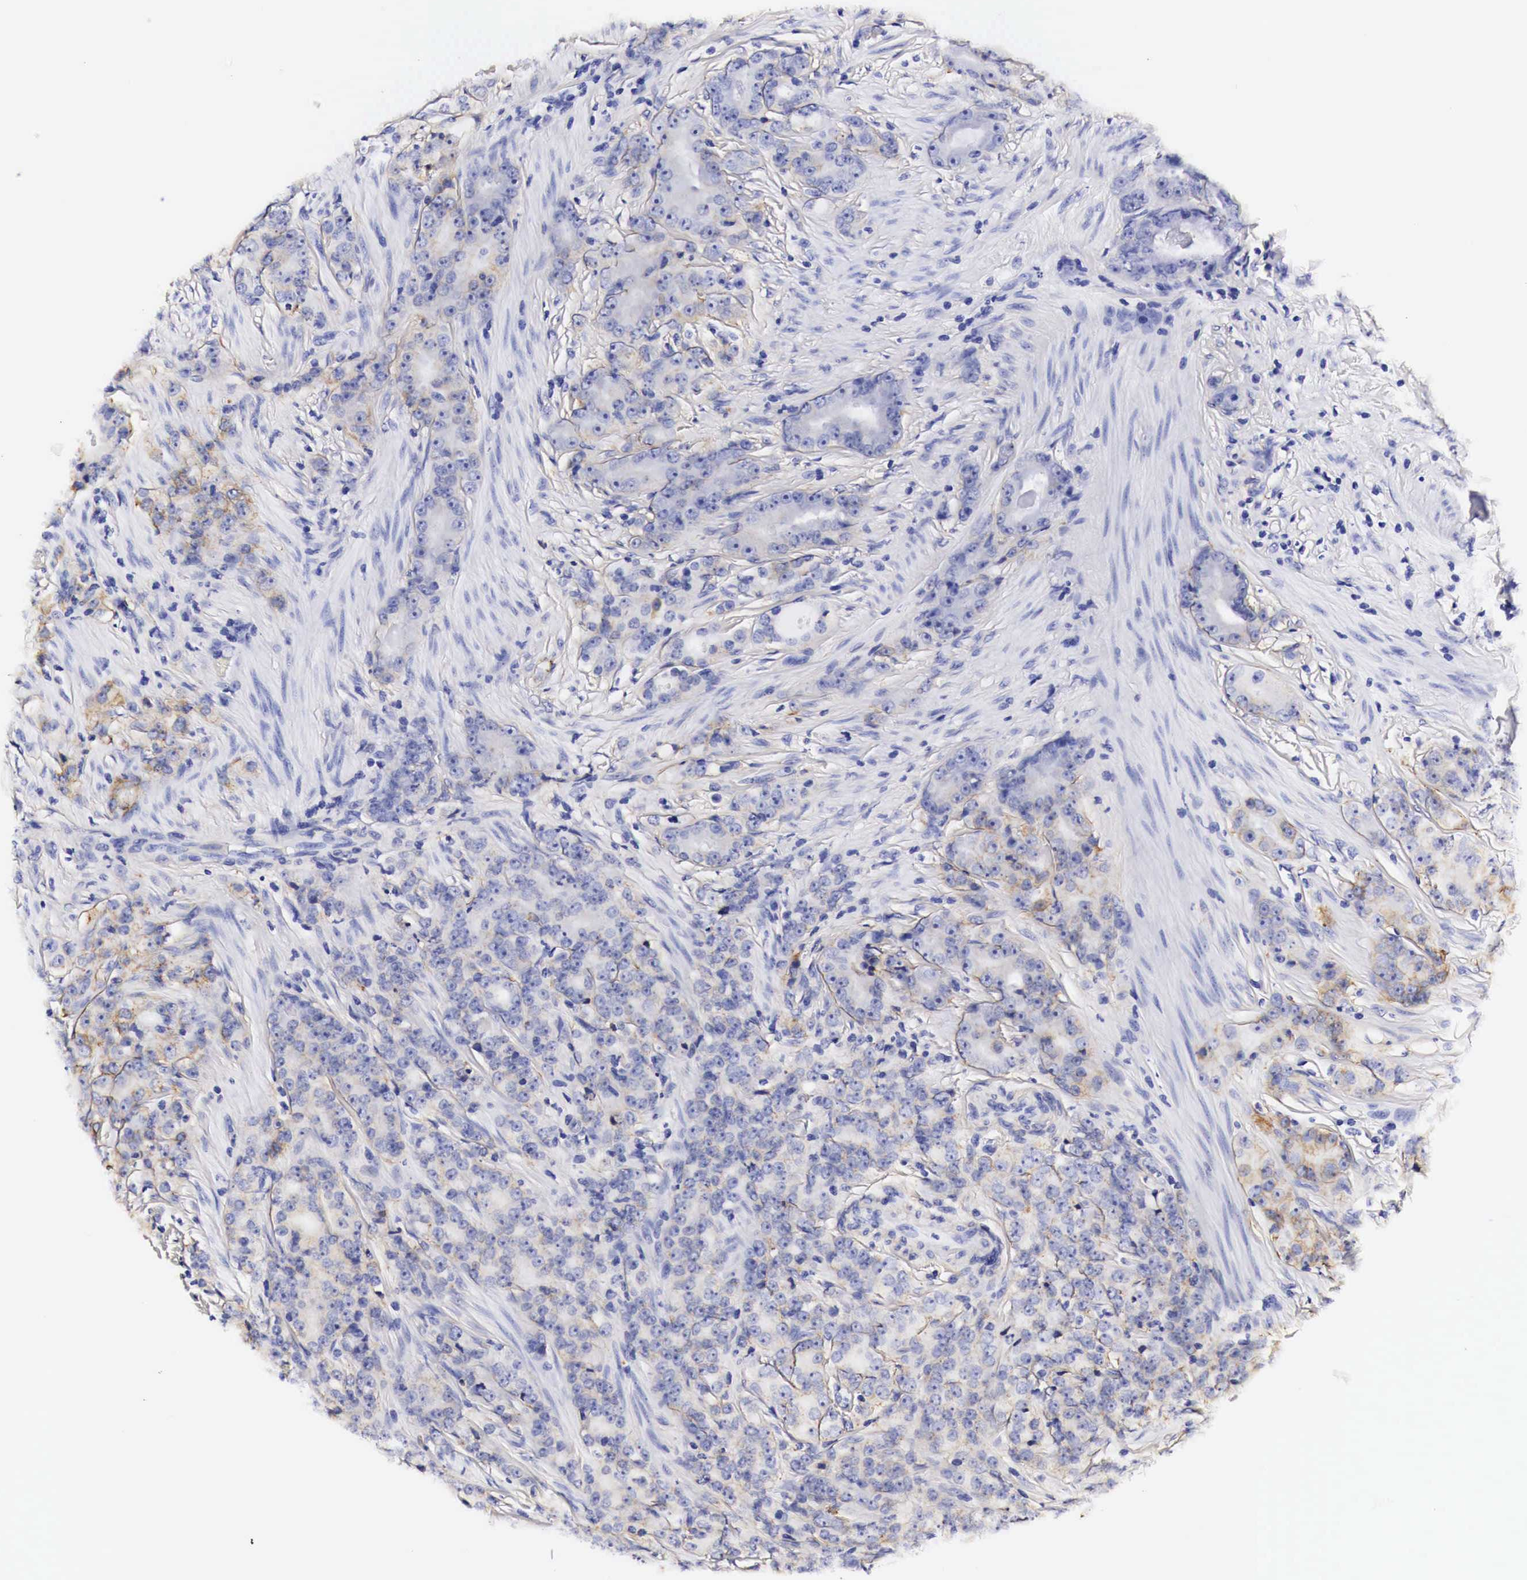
{"staining": {"intensity": "weak", "quantity": "<25%", "location": "cytoplasmic/membranous"}, "tissue": "prostate cancer", "cell_type": "Tumor cells", "image_type": "cancer", "snomed": [{"axis": "morphology", "description": "Adenocarcinoma, Medium grade"}, {"axis": "topography", "description": "Prostate"}], "caption": "High magnification brightfield microscopy of prostate cancer stained with DAB (brown) and counterstained with hematoxylin (blue): tumor cells show no significant staining.", "gene": "EGFR", "patient": {"sex": "male", "age": 59}}